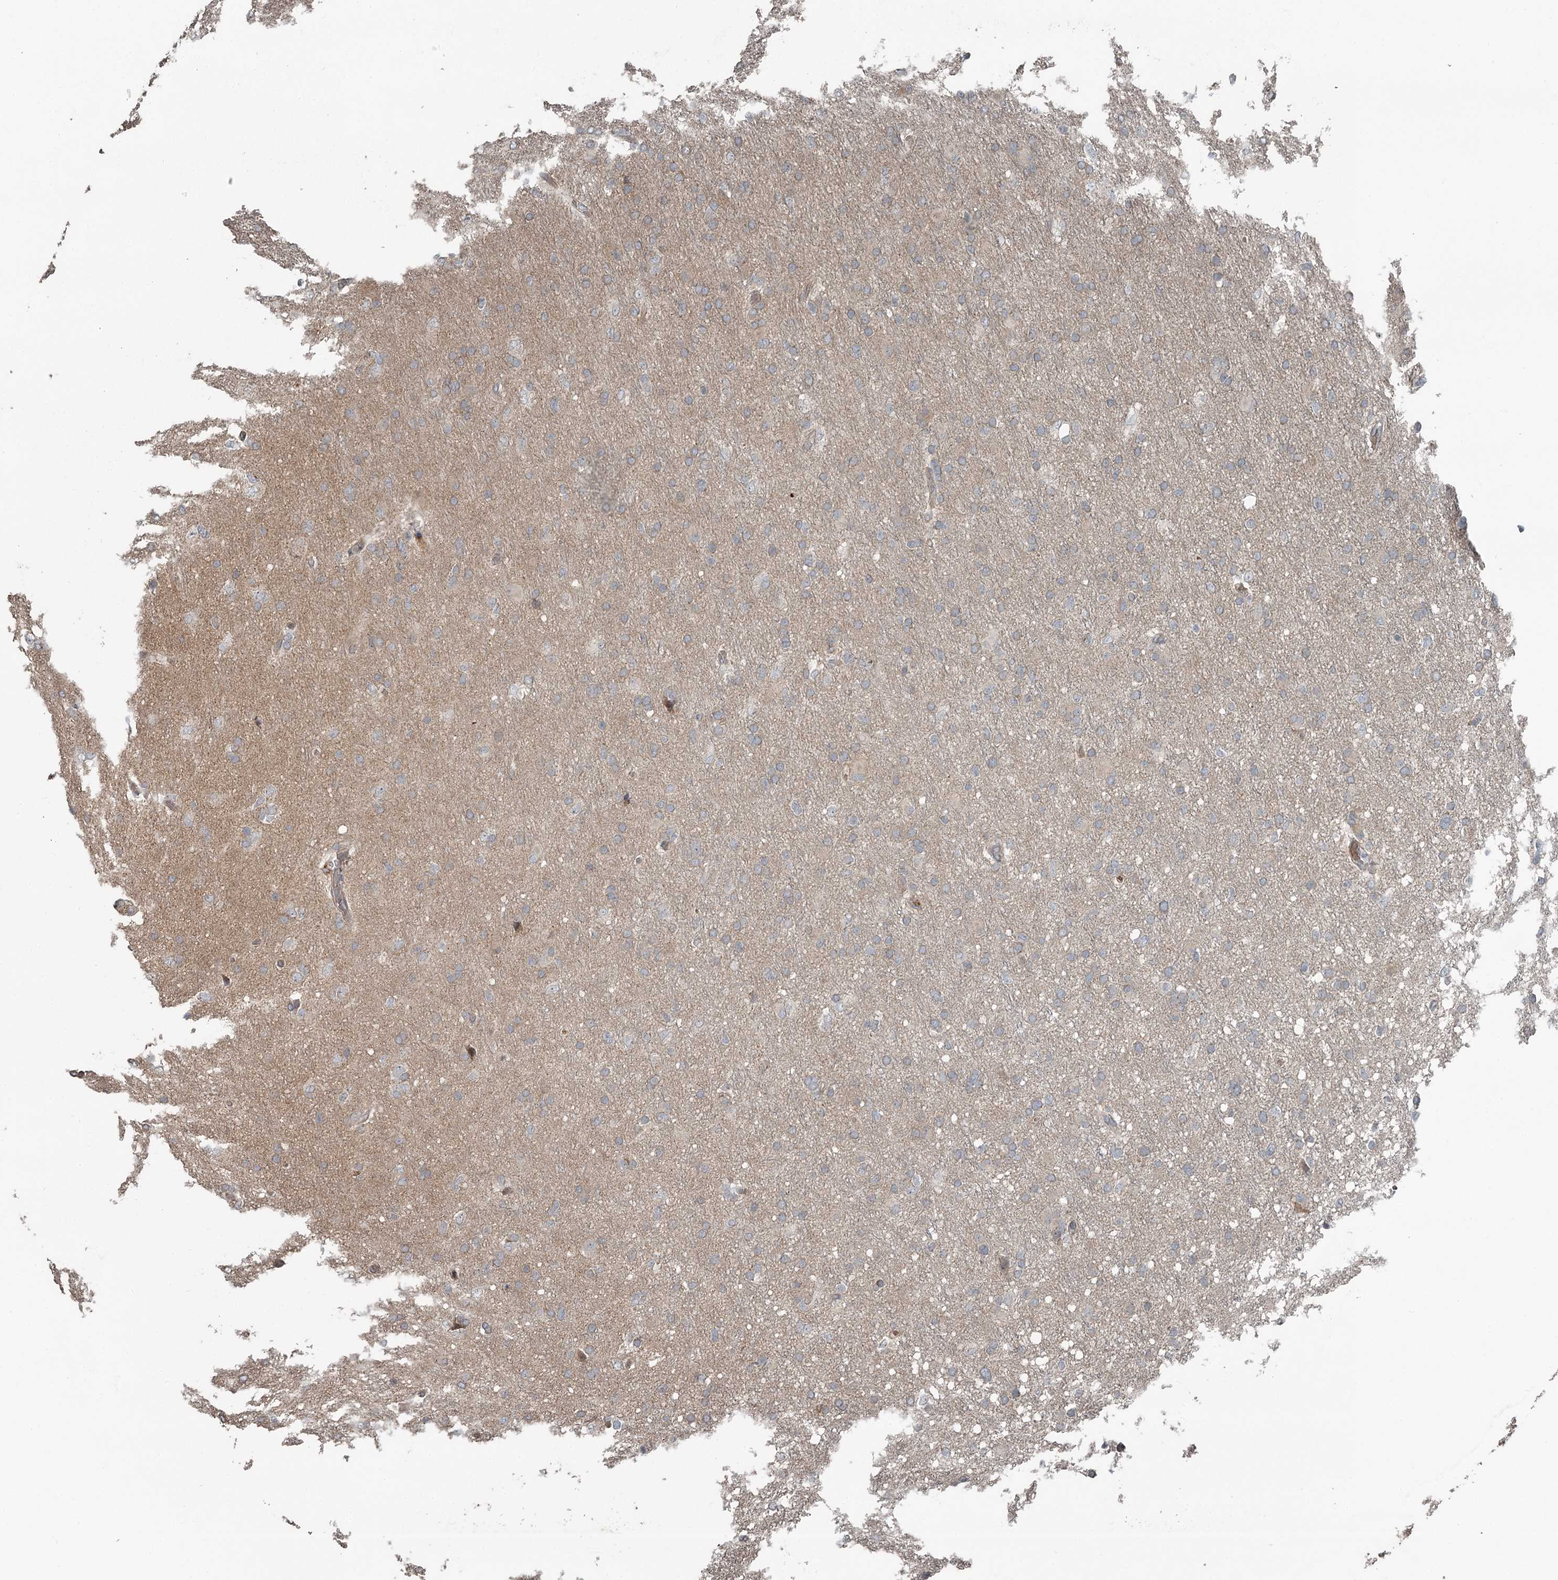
{"staining": {"intensity": "weak", "quantity": "25%-75%", "location": "cytoplasmic/membranous"}, "tissue": "glioma", "cell_type": "Tumor cells", "image_type": "cancer", "snomed": [{"axis": "morphology", "description": "Glioma, malignant, High grade"}, {"axis": "topography", "description": "Cerebral cortex"}], "caption": "This is a photomicrograph of immunohistochemistry (IHC) staining of glioma, which shows weak positivity in the cytoplasmic/membranous of tumor cells.", "gene": "RASSF8", "patient": {"sex": "female", "age": 36}}